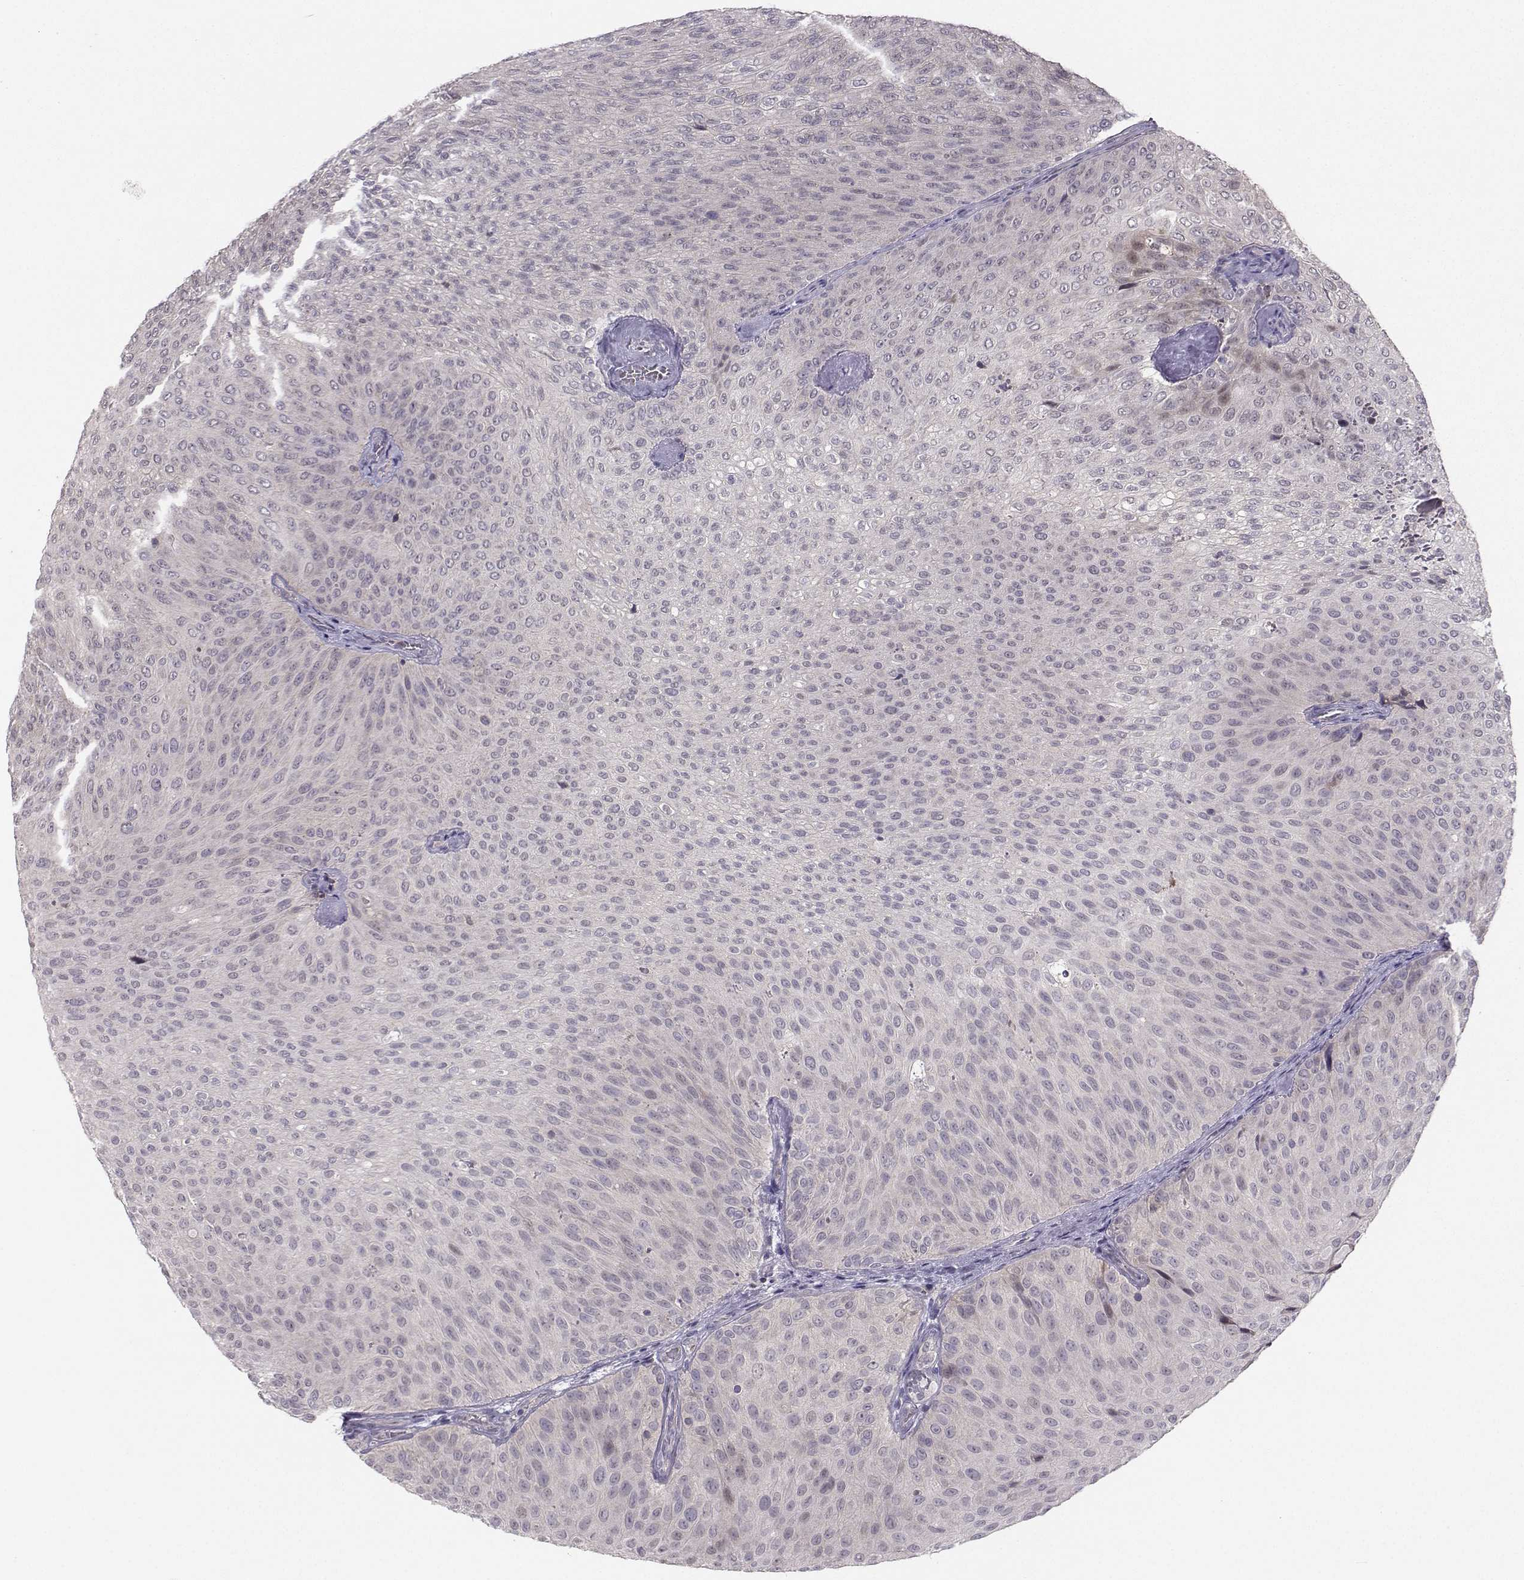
{"staining": {"intensity": "negative", "quantity": "none", "location": "none"}, "tissue": "urothelial cancer", "cell_type": "Tumor cells", "image_type": "cancer", "snomed": [{"axis": "morphology", "description": "Urothelial carcinoma, Low grade"}, {"axis": "topography", "description": "Urinary bladder"}], "caption": "IHC of low-grade urothelial carcinoma reveals no positivity in tumor cells.", "gene": "PKP2", "patient": {"sex": "male", "age": 78}}